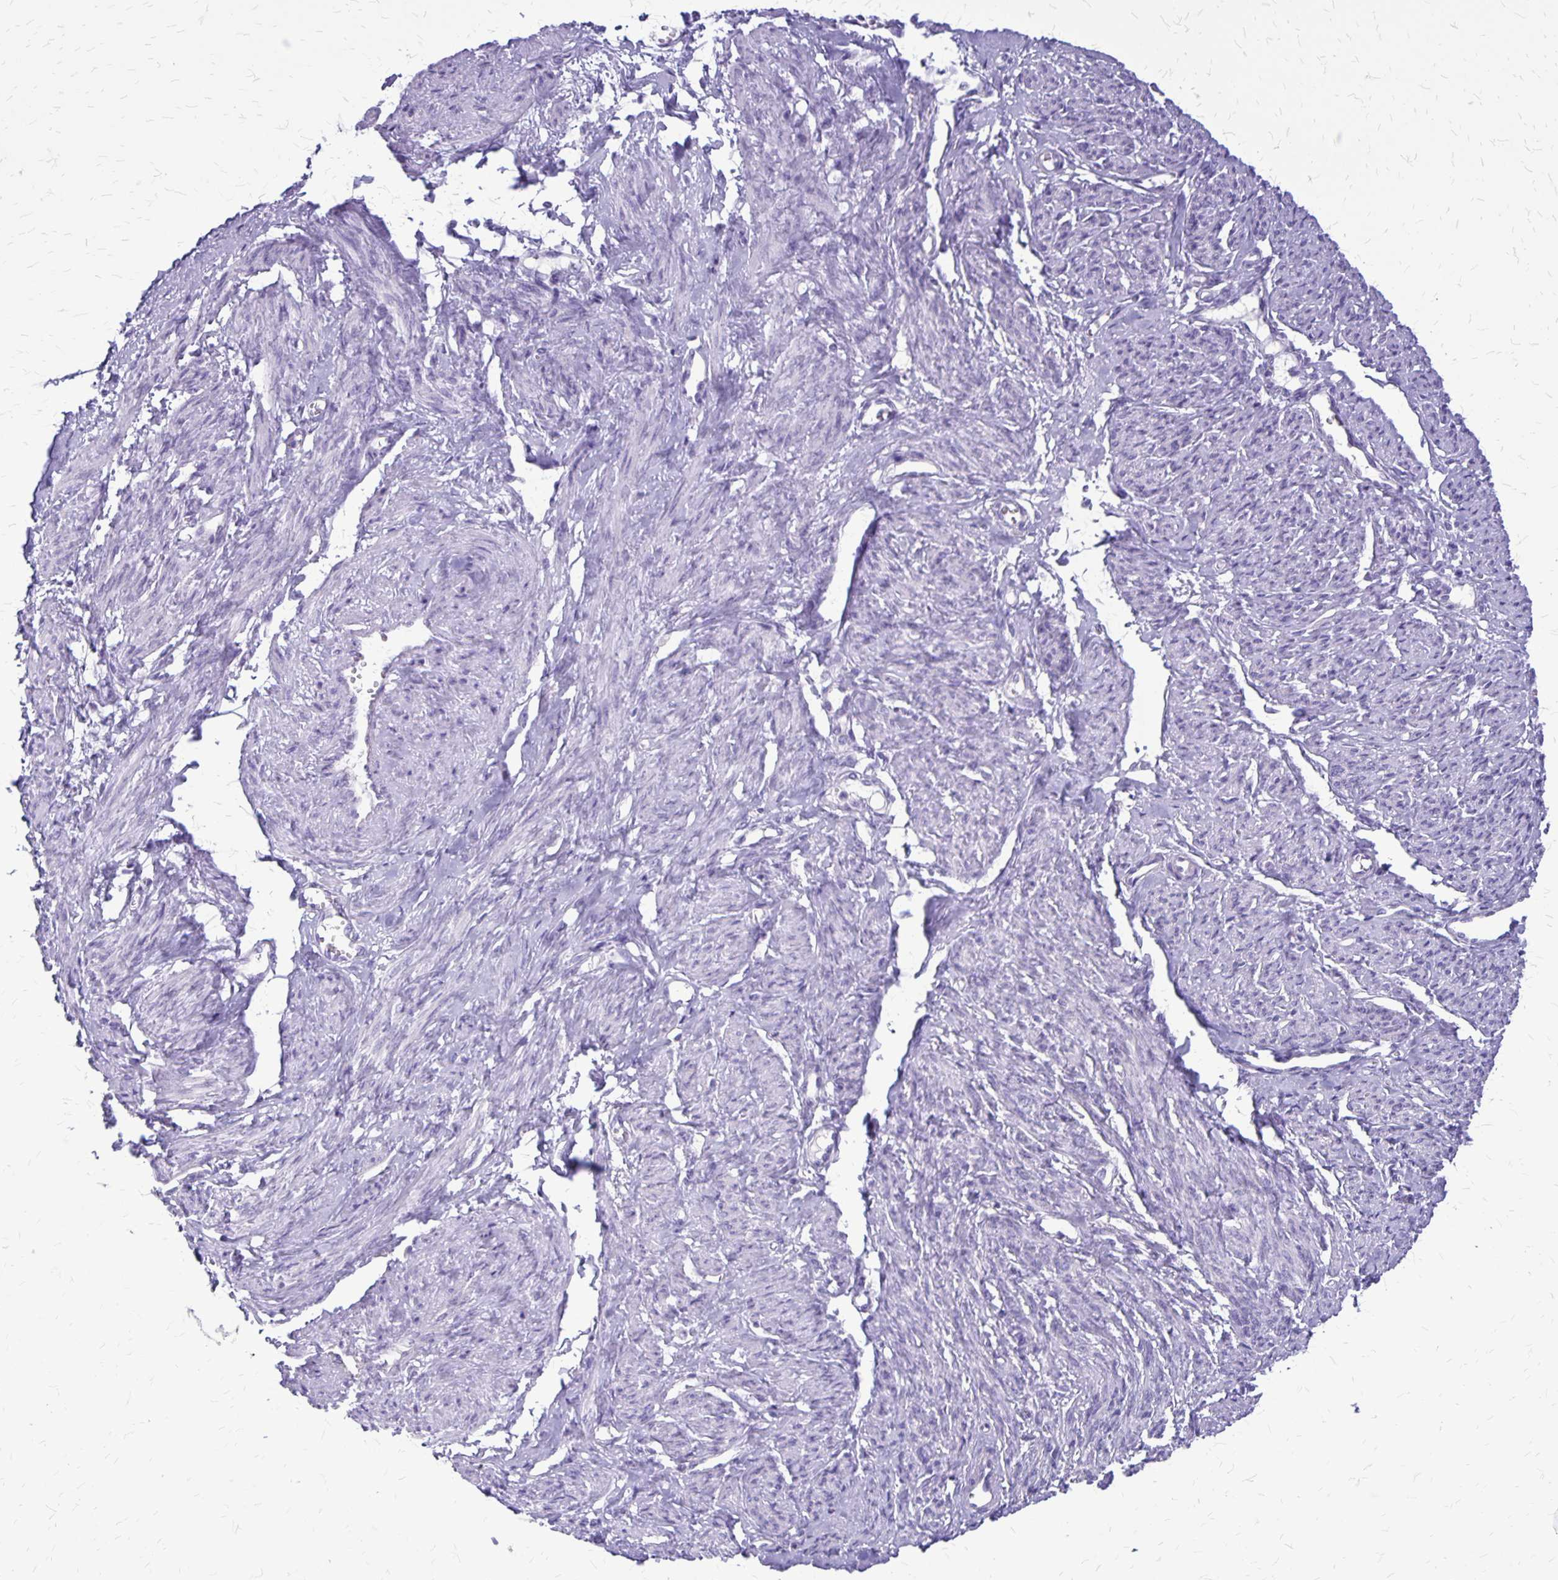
{"staining": {"intensity": "negative", "quantity": "none", "location": "none"}, "tissue": "smooth muscle", "cell_type": "Smooth muscle cells", "image_type": "normal", "snomed": [{"axis": "morphology", "description": "Normal tissue, NOS"}, {"axis": "topography", "description": "Smooth muscle"}], "caption": "This is a micrograph of immunohistochemistry staining of normal smooth muscle, which shows no positivity in smooth muscle cells.", "gene": "PLXNB3", "patient": {"sex": "female", "age": 65}}